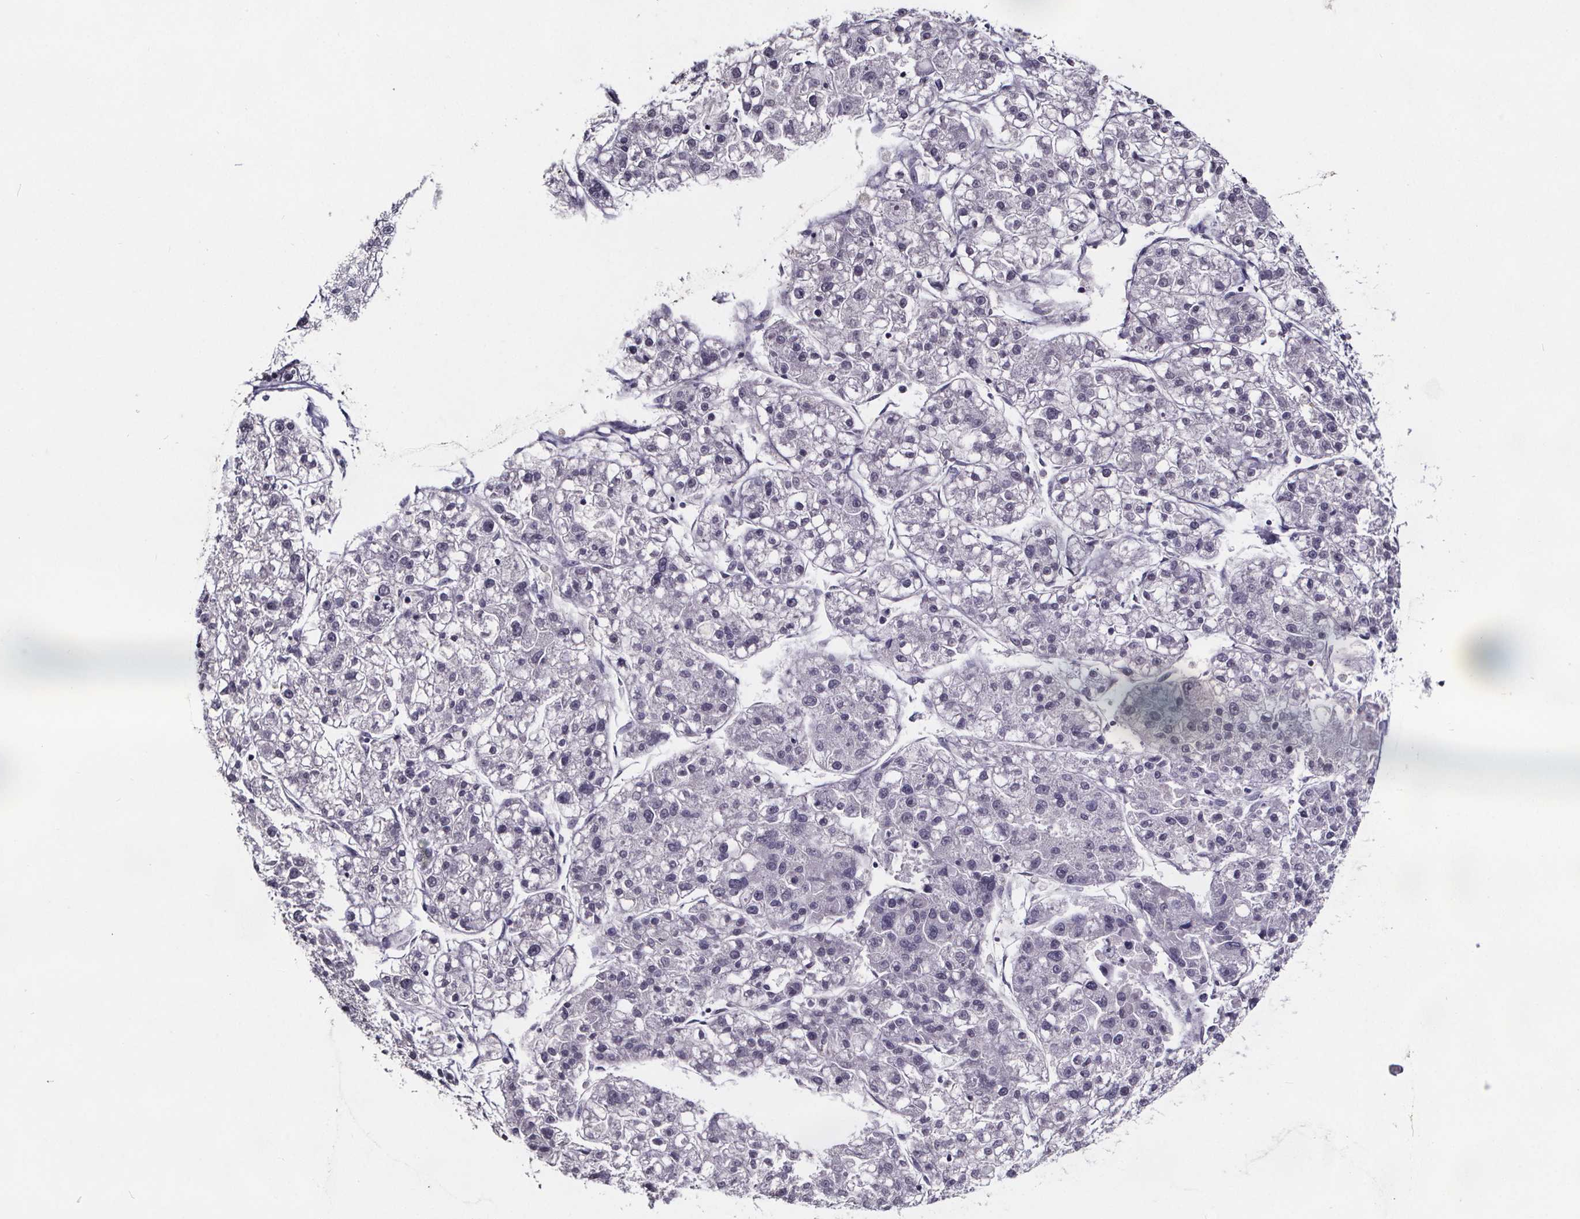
{"staining": {"intensity": "negative", "quantity": "none", "location": "none"}, "tissue": "liver cancer", "cell_type": "Tumor cells", "image_type": "cancer", "snomed": [{"axis": "morphology", "description": "Carcinoma, Hepatocellular, NOS"}, {"axis": "topography", "description": "Liver"}], "caption": "This is a image of immunohistochemistry (IHC) staining of hepatocellular carcinoma (liver), which shows no positivity in tumor cells.", "gene": "AR", "patient": {"sex": "male", "age": 56}}